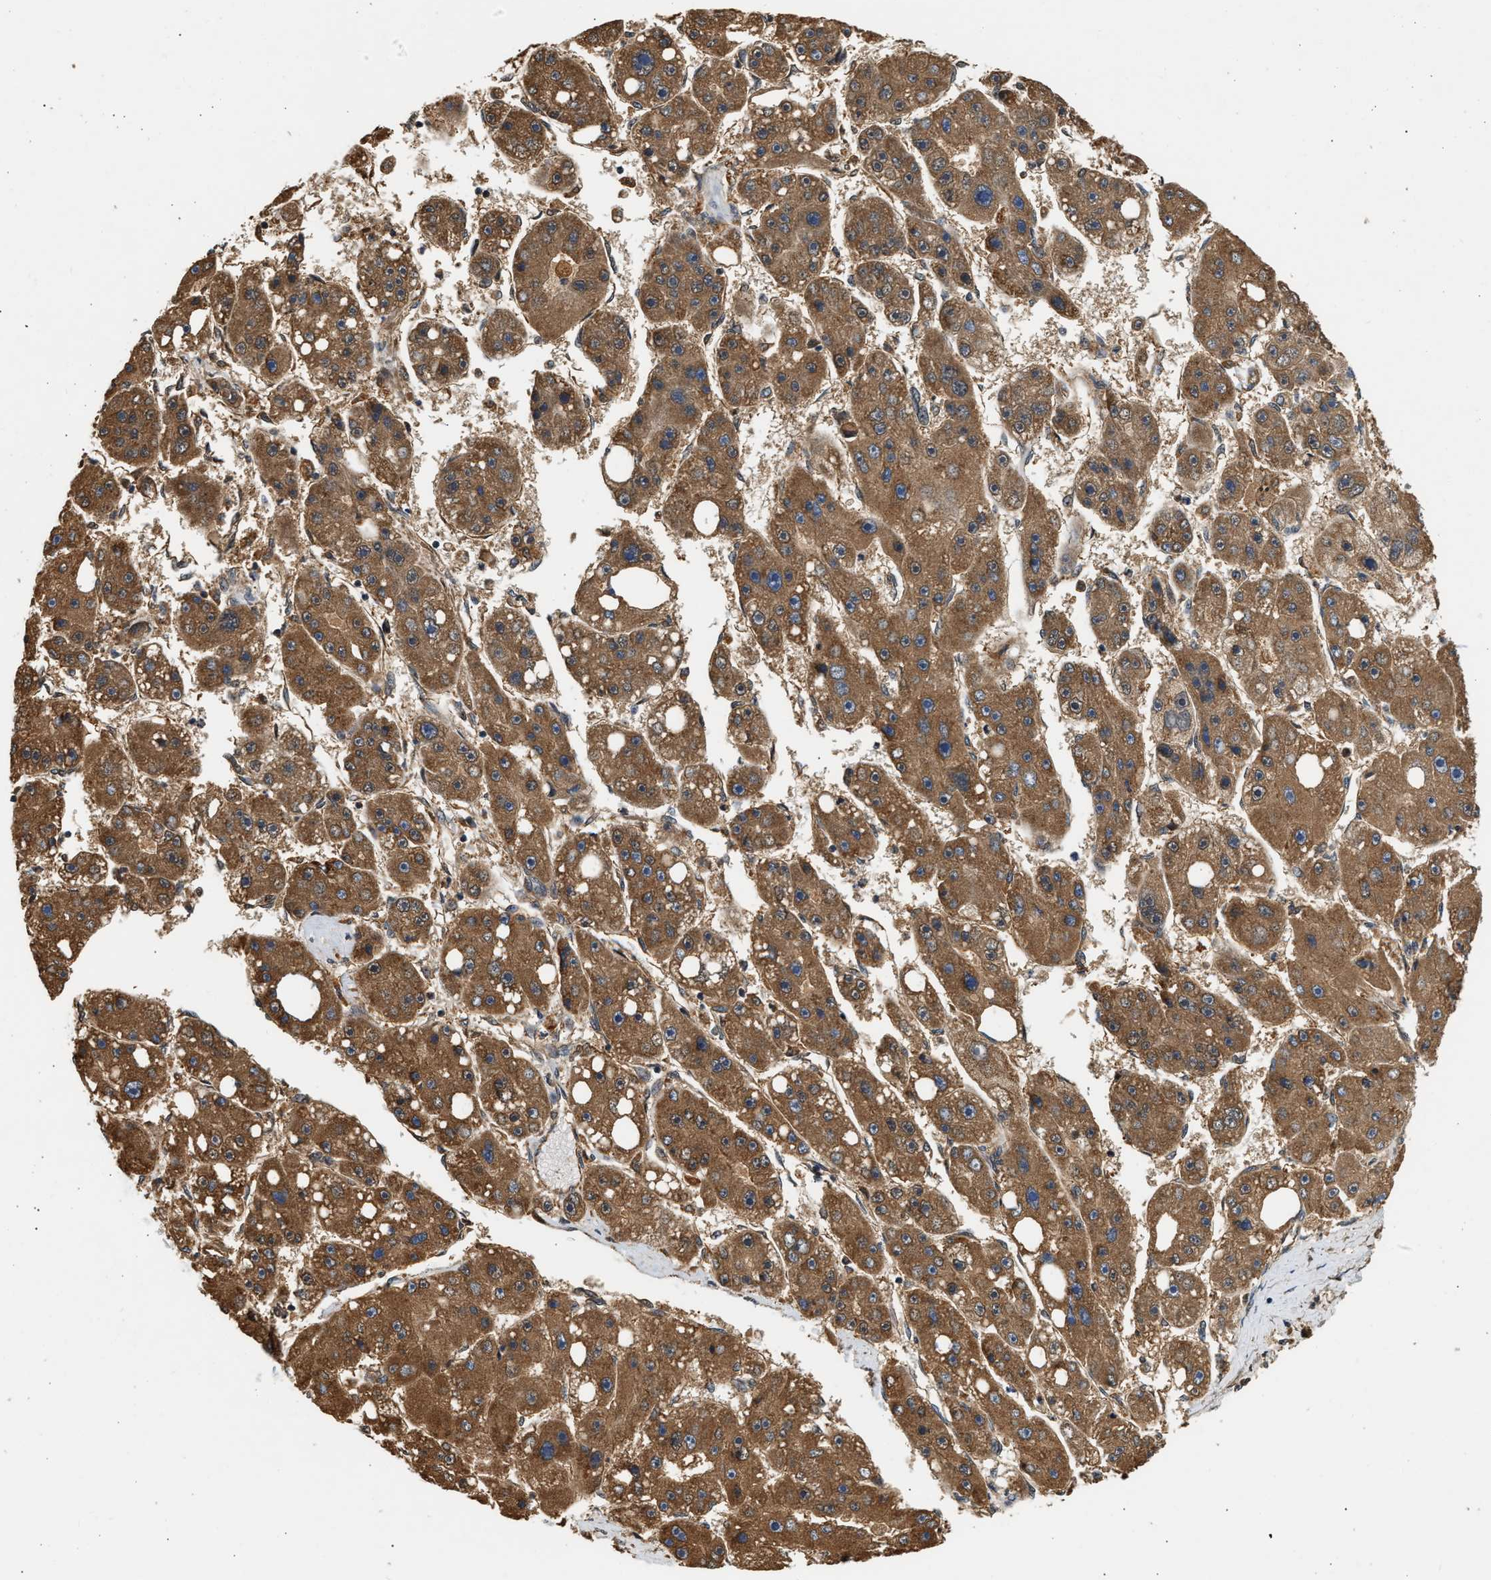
{"staining": {"intensity": "strong", "quantity": ">75%", "location": "cytoplasmic/membranous"}, "tissue": "liver cancer", "cell_type": "Tumor cells", "image_type": "cancer", "snomed": [{"axis": "morphology", "description": "Carcinoma, Hepatocellular, NOS"}, {"axis": "topography", "description": "Liver"}], "caption": "Protein staining by immunohistochemistry (IHC) exhibits strong cytoplasmic/membranous staining in approximately >75% of tumor cells in liver cancer. Immunohistochemistry stains the protein of interest in brown and the nuclei are stained blue.", "gene": "DUSP14", "patient": {"sex": "female", "age": 61}}